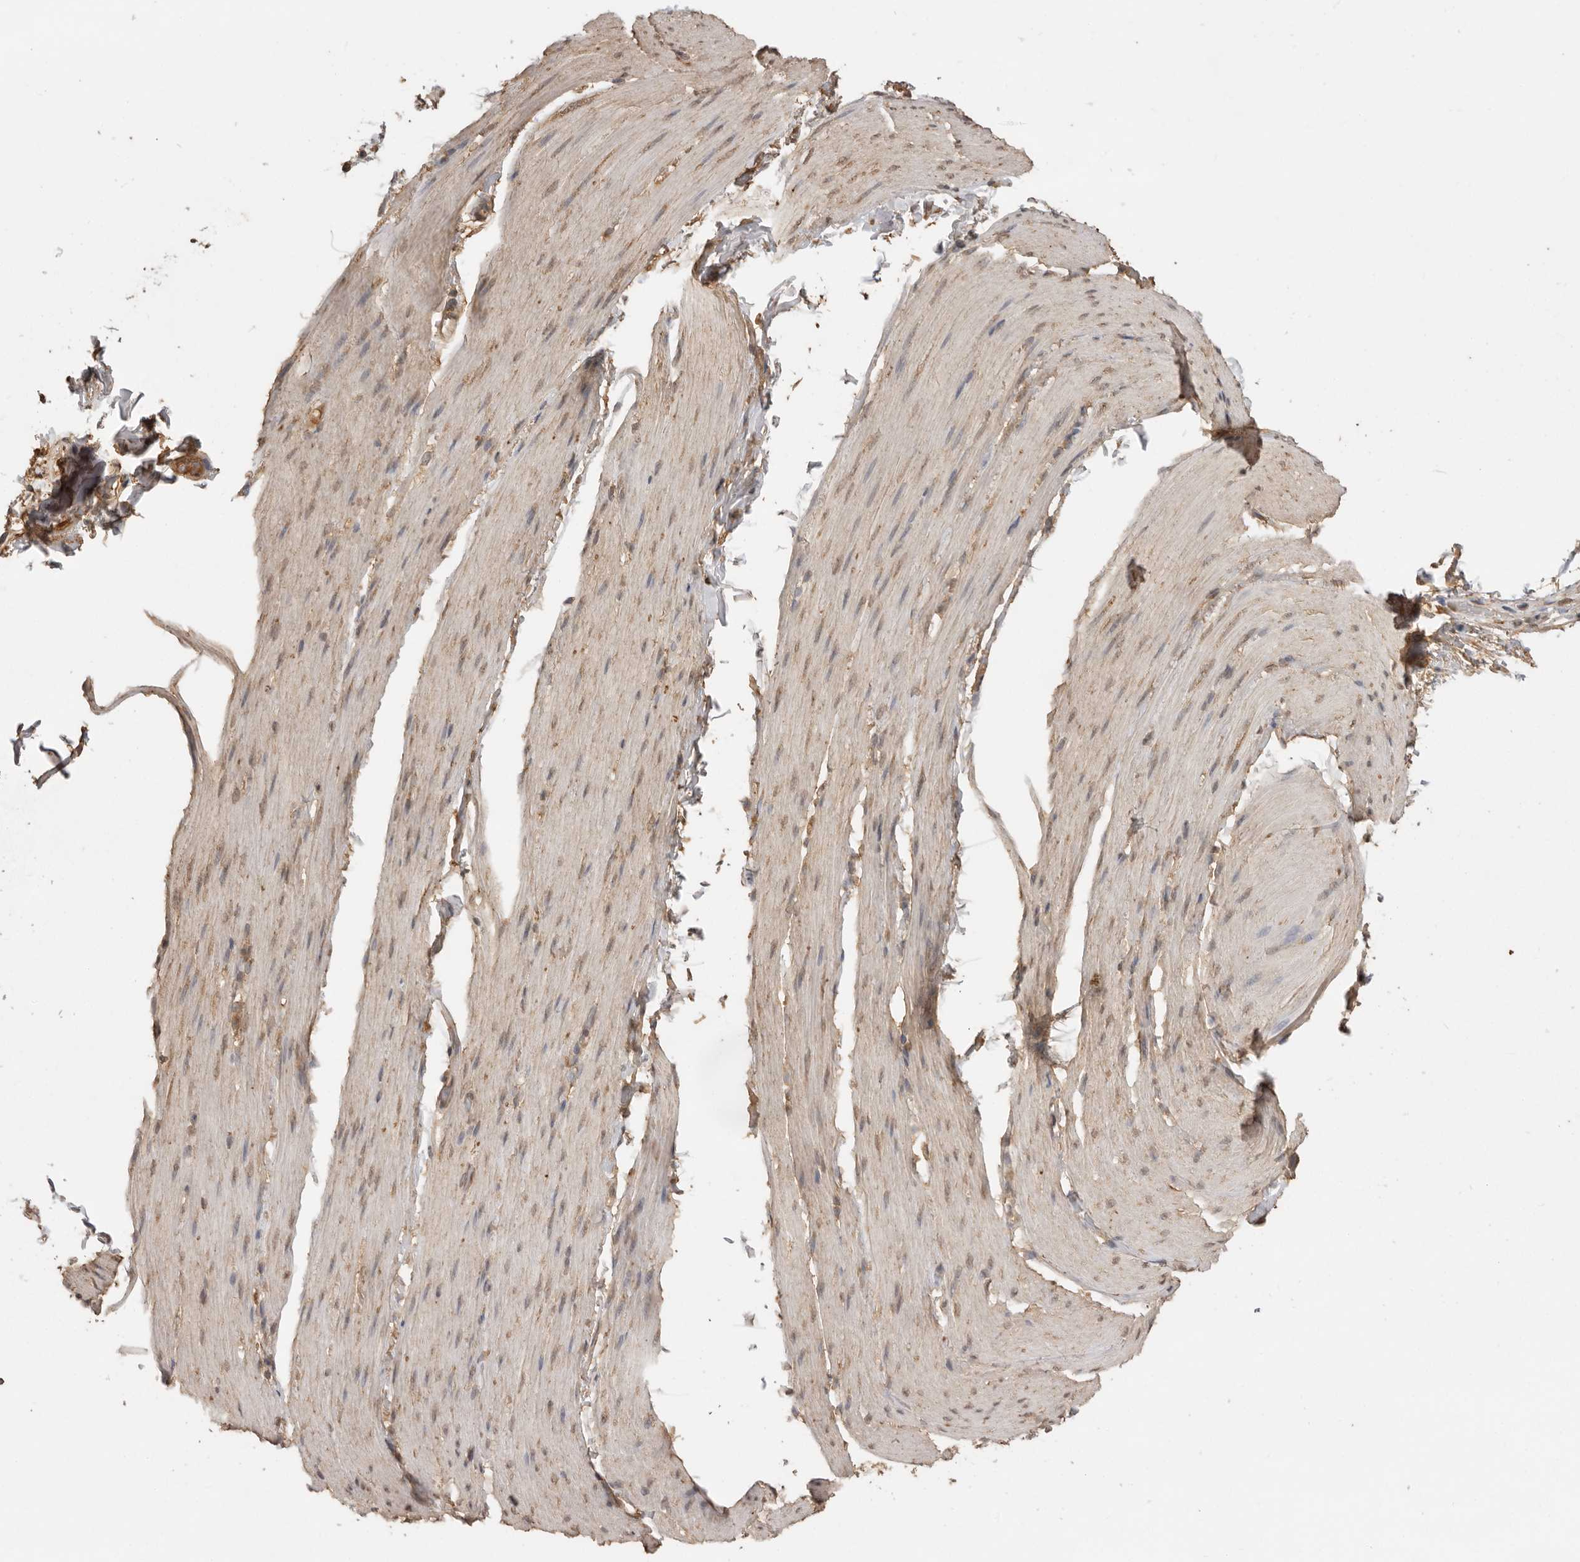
{"staining": {"intensity": "weak", "quantity": "25%-75%", "location": "nuclear"}, "tissue": "smooth muscle", "cell_type": "Smooth muscle cells", "image_type": "normal", "snomed": [{"axis": "morphology", "description": "Normal tissue, NOS"}, {"axis": "topography", "description": "Smooth muscle"}, {"axis": "topography", "description": "Small intestine"}], "caption": "The histopathology image reveals staining of unremarkable smooth muscle, revealing weak nuclear protein positivity (brown color) within smooth muscle cells.", "gene": "JAG2", "patient": {"sex": "female", "age": 84}}